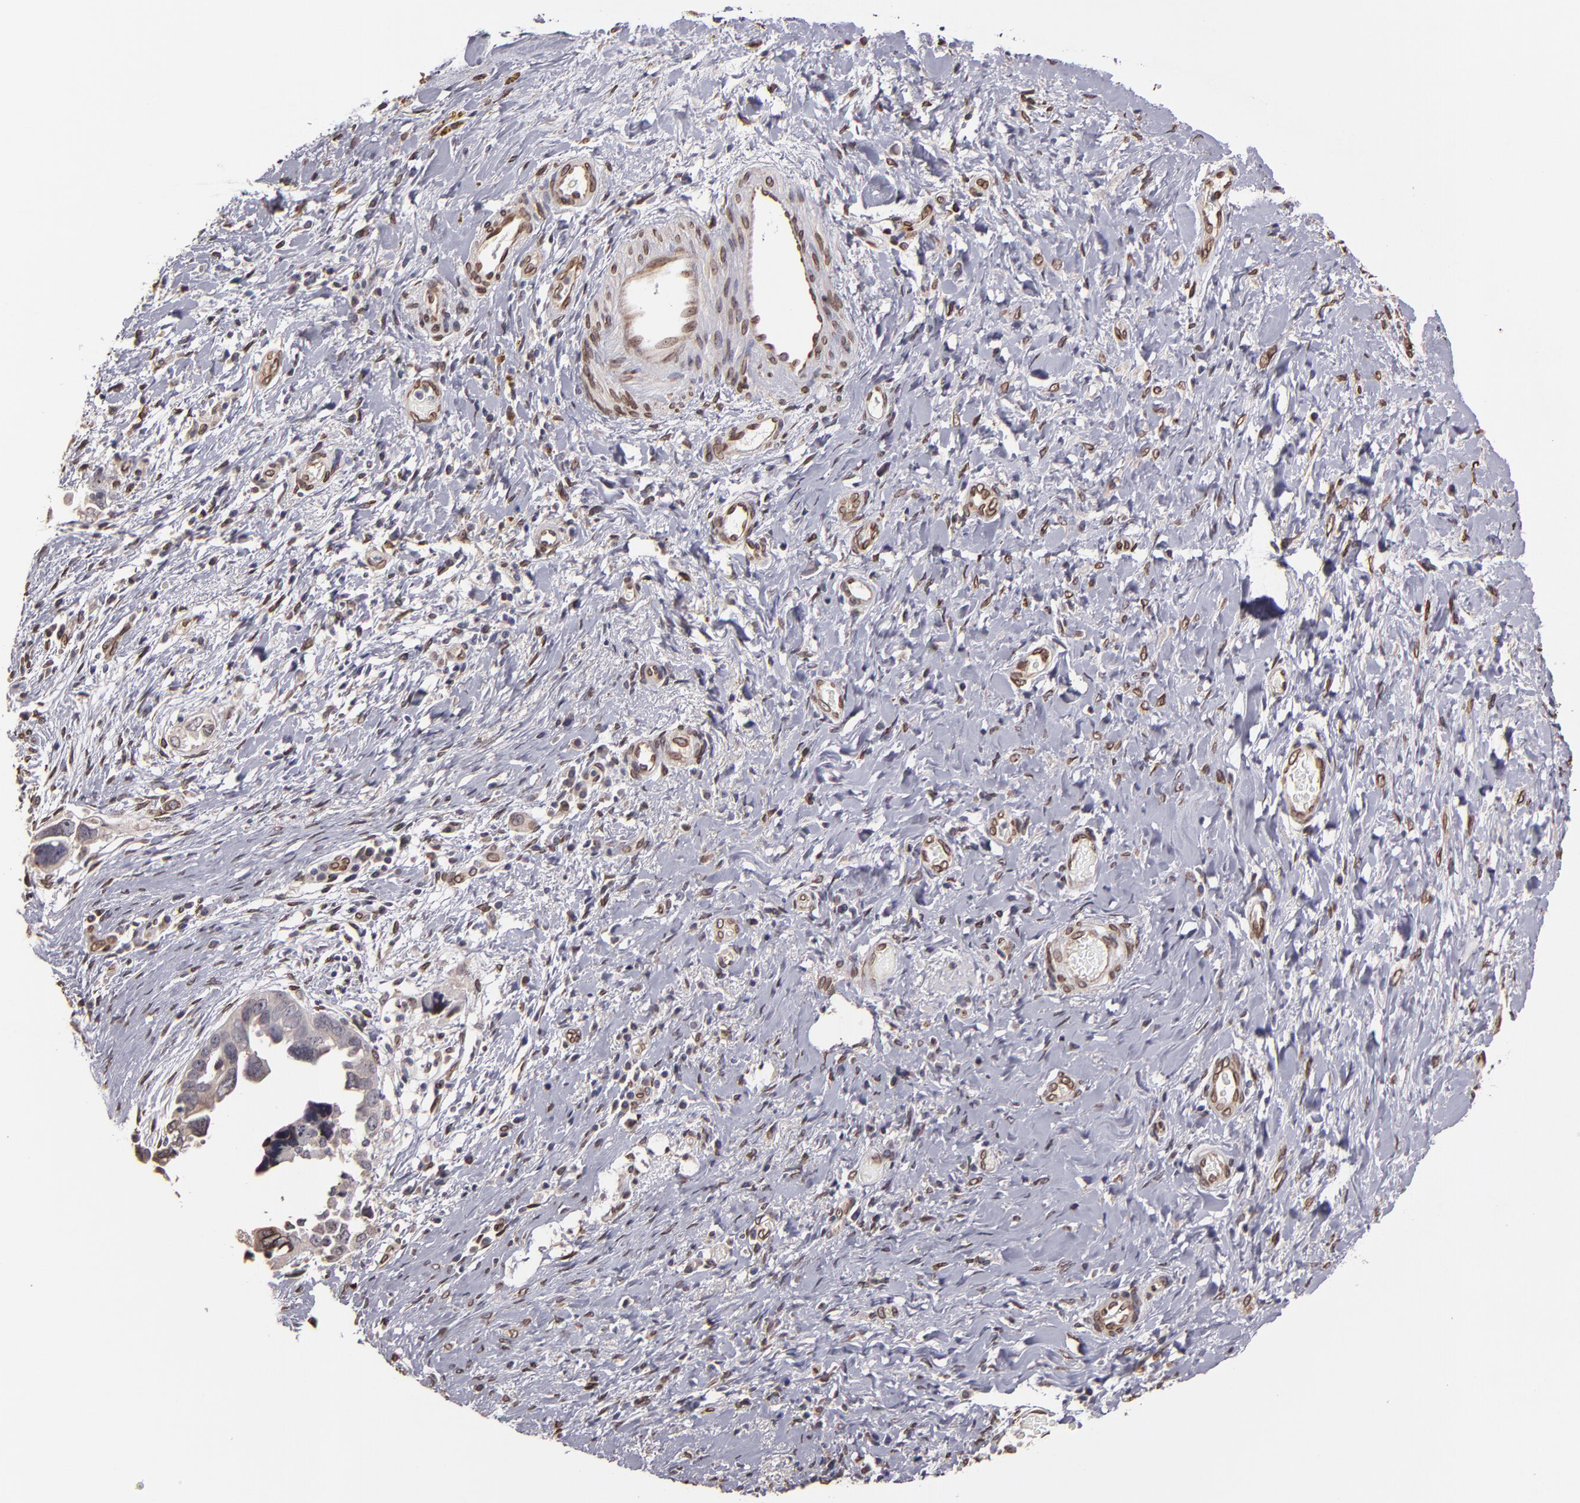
{"staining": {"intensity": "weak", "quantity": "<25%", "location": "cytoplasmic/membranous,nuclear"}, "tissue": "ovarian cancer", "cell_type": "Tumor cells", "image_type": "cancer", "snomed": [{"axis": "morphology", "description": "Cystadenocarcinoma, serous, NOS"}, {"axis": "topography", "description": "Ovary"}], "caption": "This is an immunohistochemistry (IHC) histopathology image of ovarian cancer. There is no staining in tumor cells.", "gene": "PUM3", "patient": {"sex": "female", "age": 63}}